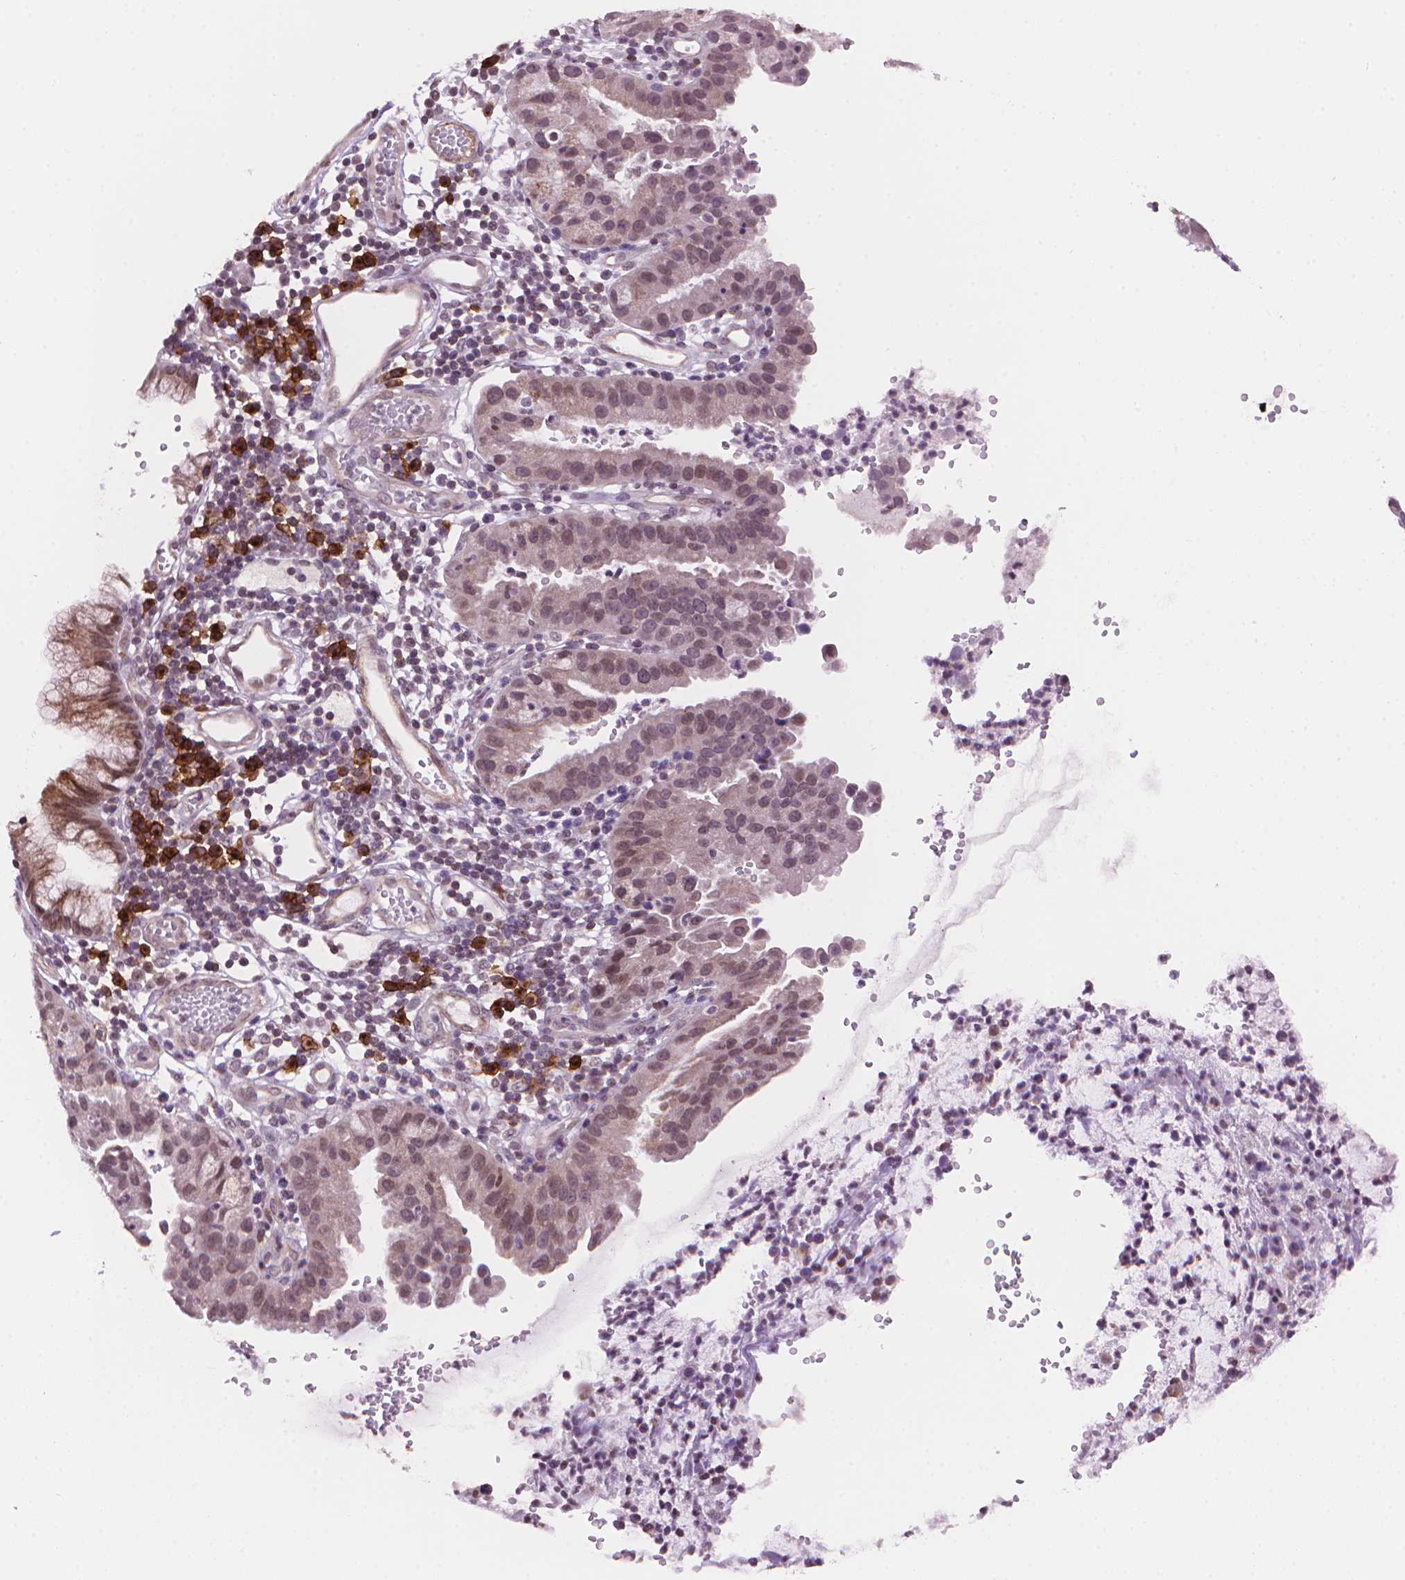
{"staining": {"intensity": "weak", "quantity": ">75%", "location": "cytoplasmic/membranous,nuclear"}, "tissue": "cervical cancer", "cell_type": "Tumor cells", "image_type": "cancer", "snomed": [{"axis": "morphology", "description": "Adenocarcinoma, NOS"}, {"axis": "topography", "description": "Cervix"}], "caption": "Cervical cancer (adenocarcinoma) stained with immunohistochemistry reveals weak cytoplasmic/membranous and nuclear staining in about >75% of tumor cells.", "gene": "TMEM184A", "patient": {"sex": "female", "age": 34}}